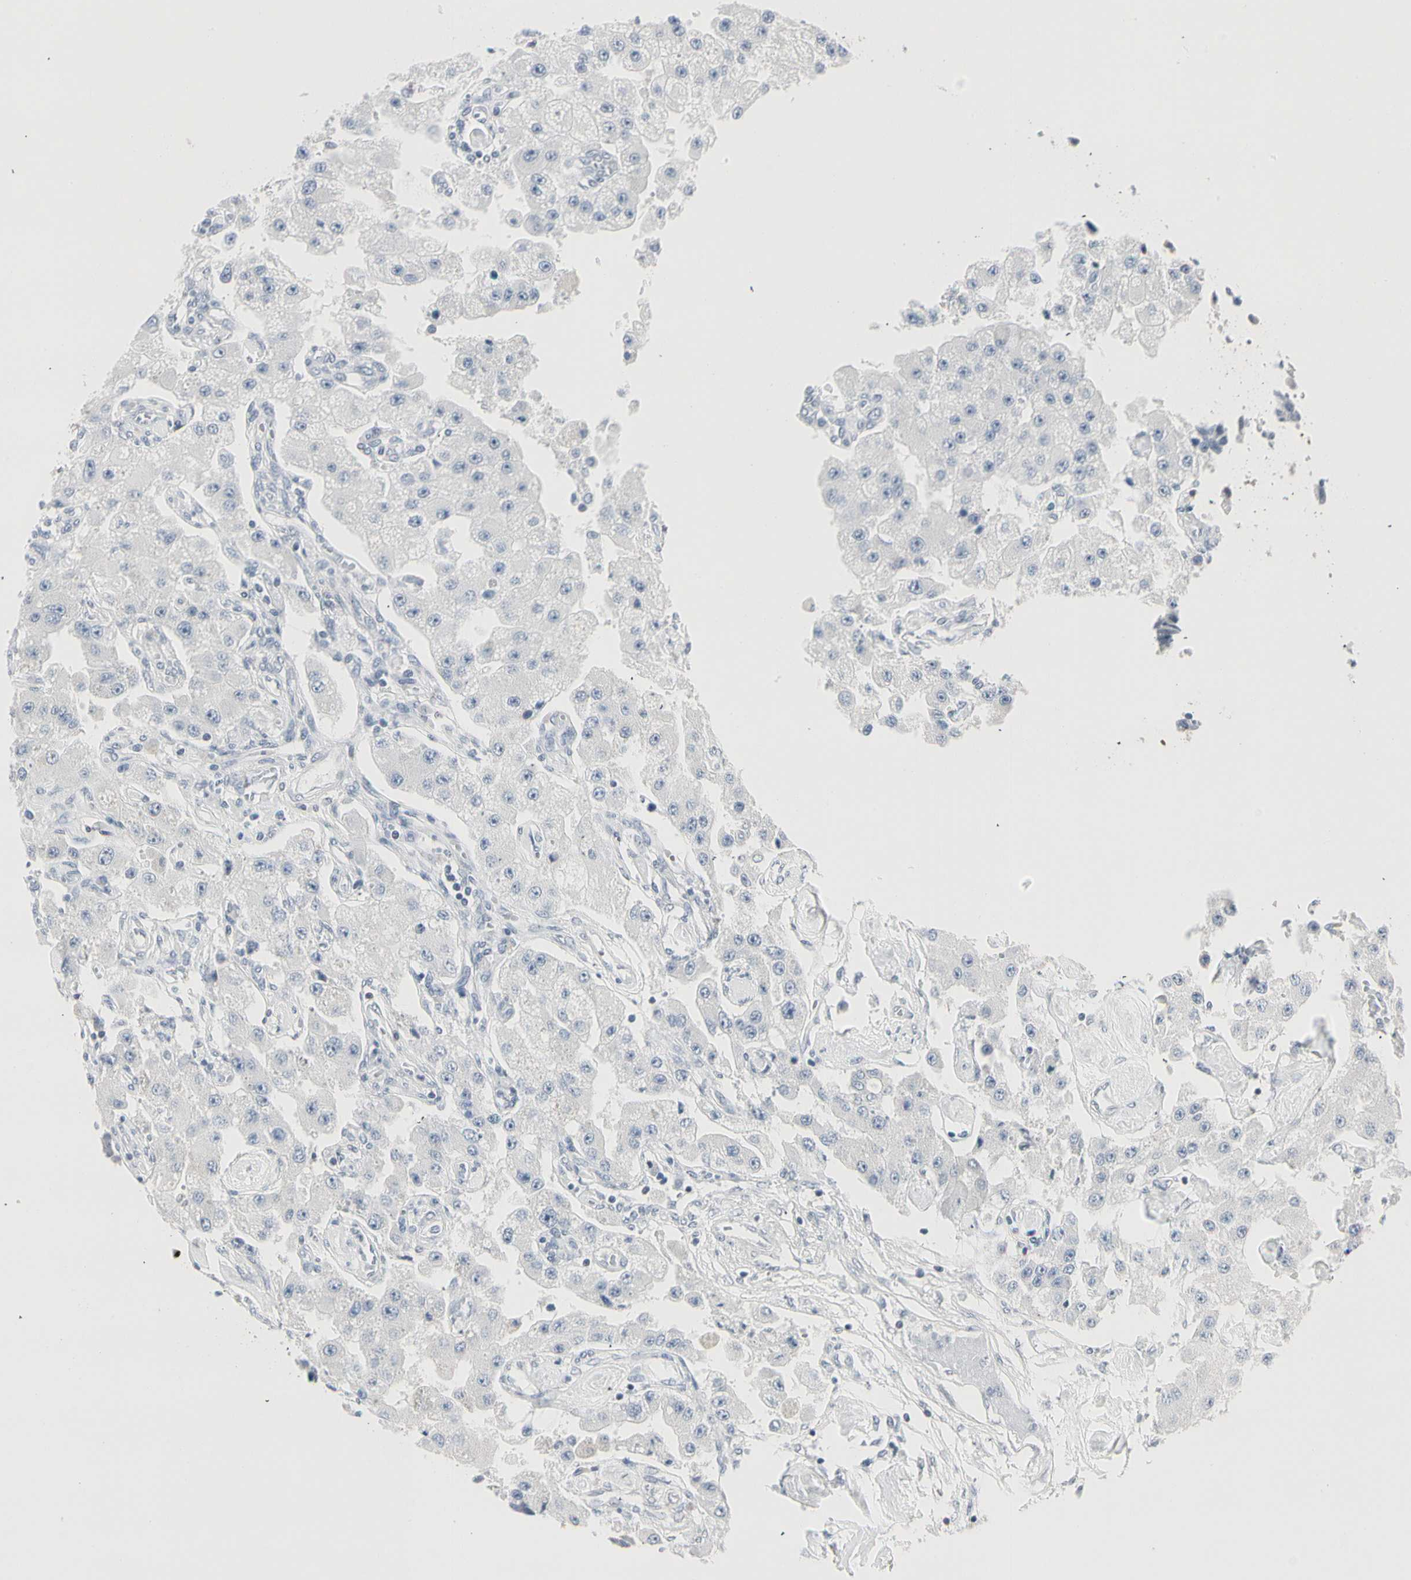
{"staining": {"intensity": "negative", "quantity": "none", "location": "none"}, "tissue": "carcinoid", "cell_type": "Tumor cells", "image_type": "cancer", "snomed": [{"axis": "morphology", "description": "Carcinoid, malignant, NOS"}, {"axis": "topography", "description": "Pancreas"}], "caption": "Immunohistochemistry of malignant carcinoid displays no staining in tumor cells. (Brightfield microscopy of DAB (3,3'-diaminobenzidine) immunohistochemistry at high magnification).", "gene": "DMPK", "patient": {"sex": "male", "age": 41}}